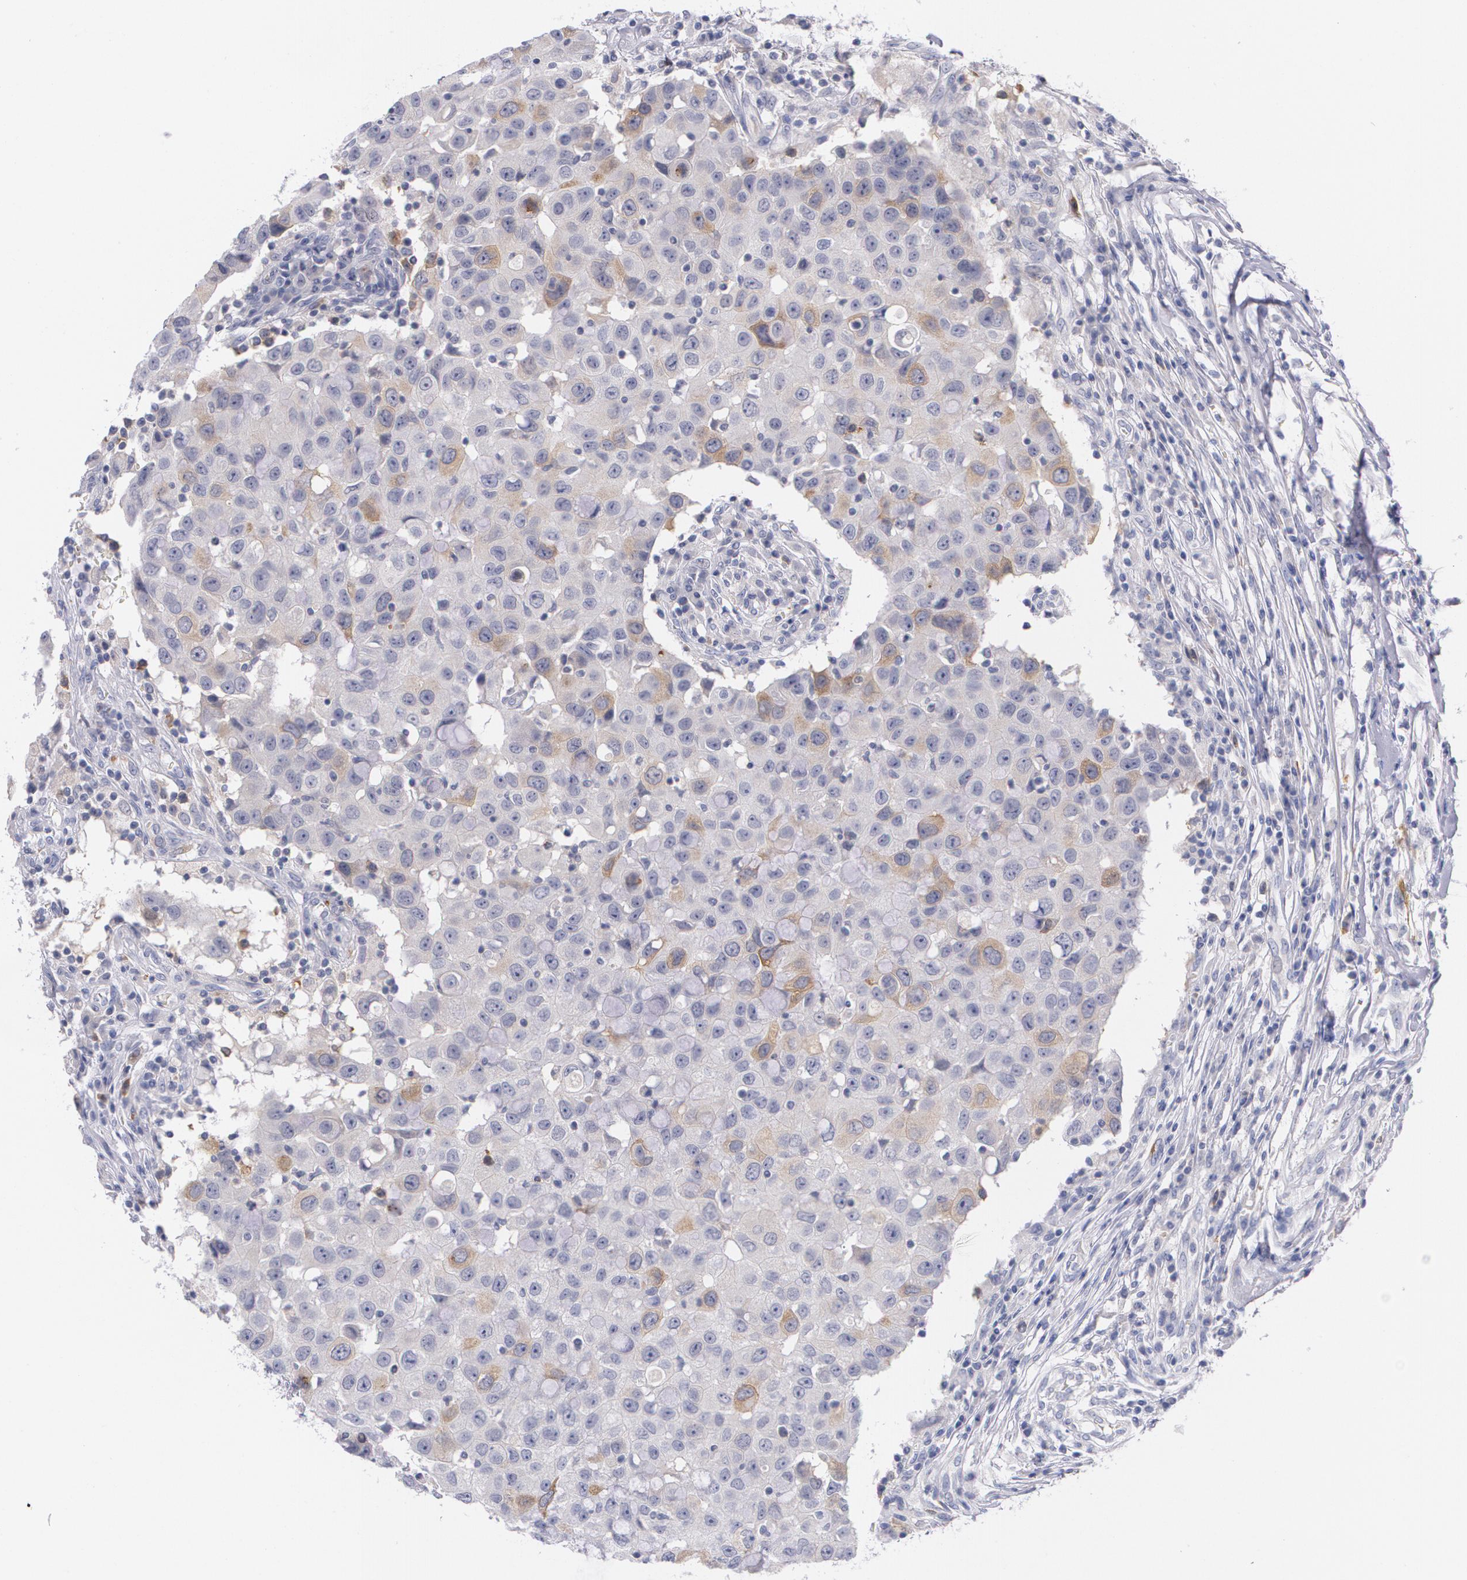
{"staining": {"intensity": "moderate", "quantity": "<25%", "location": "cytoplasmic/membranous"}, "tissue": "breast cancer", "cell_type": "Tumor cells", "image_type": "cancer", "snomed": [{"axis": "morphology", "description": "Duct carcinoma"}, {"axis": "topography", "description": "Breast"}], "caption": "Immunohistochemistry (IHC) (DAB) staining of human invasive ductal carcinoma (breast) demonstrates moderate cytoplasmic/membranous protein expression in approximately <25% of tumor cells.", "gene": "HMMR", "patient": {"sex": "female", "age": 27}}